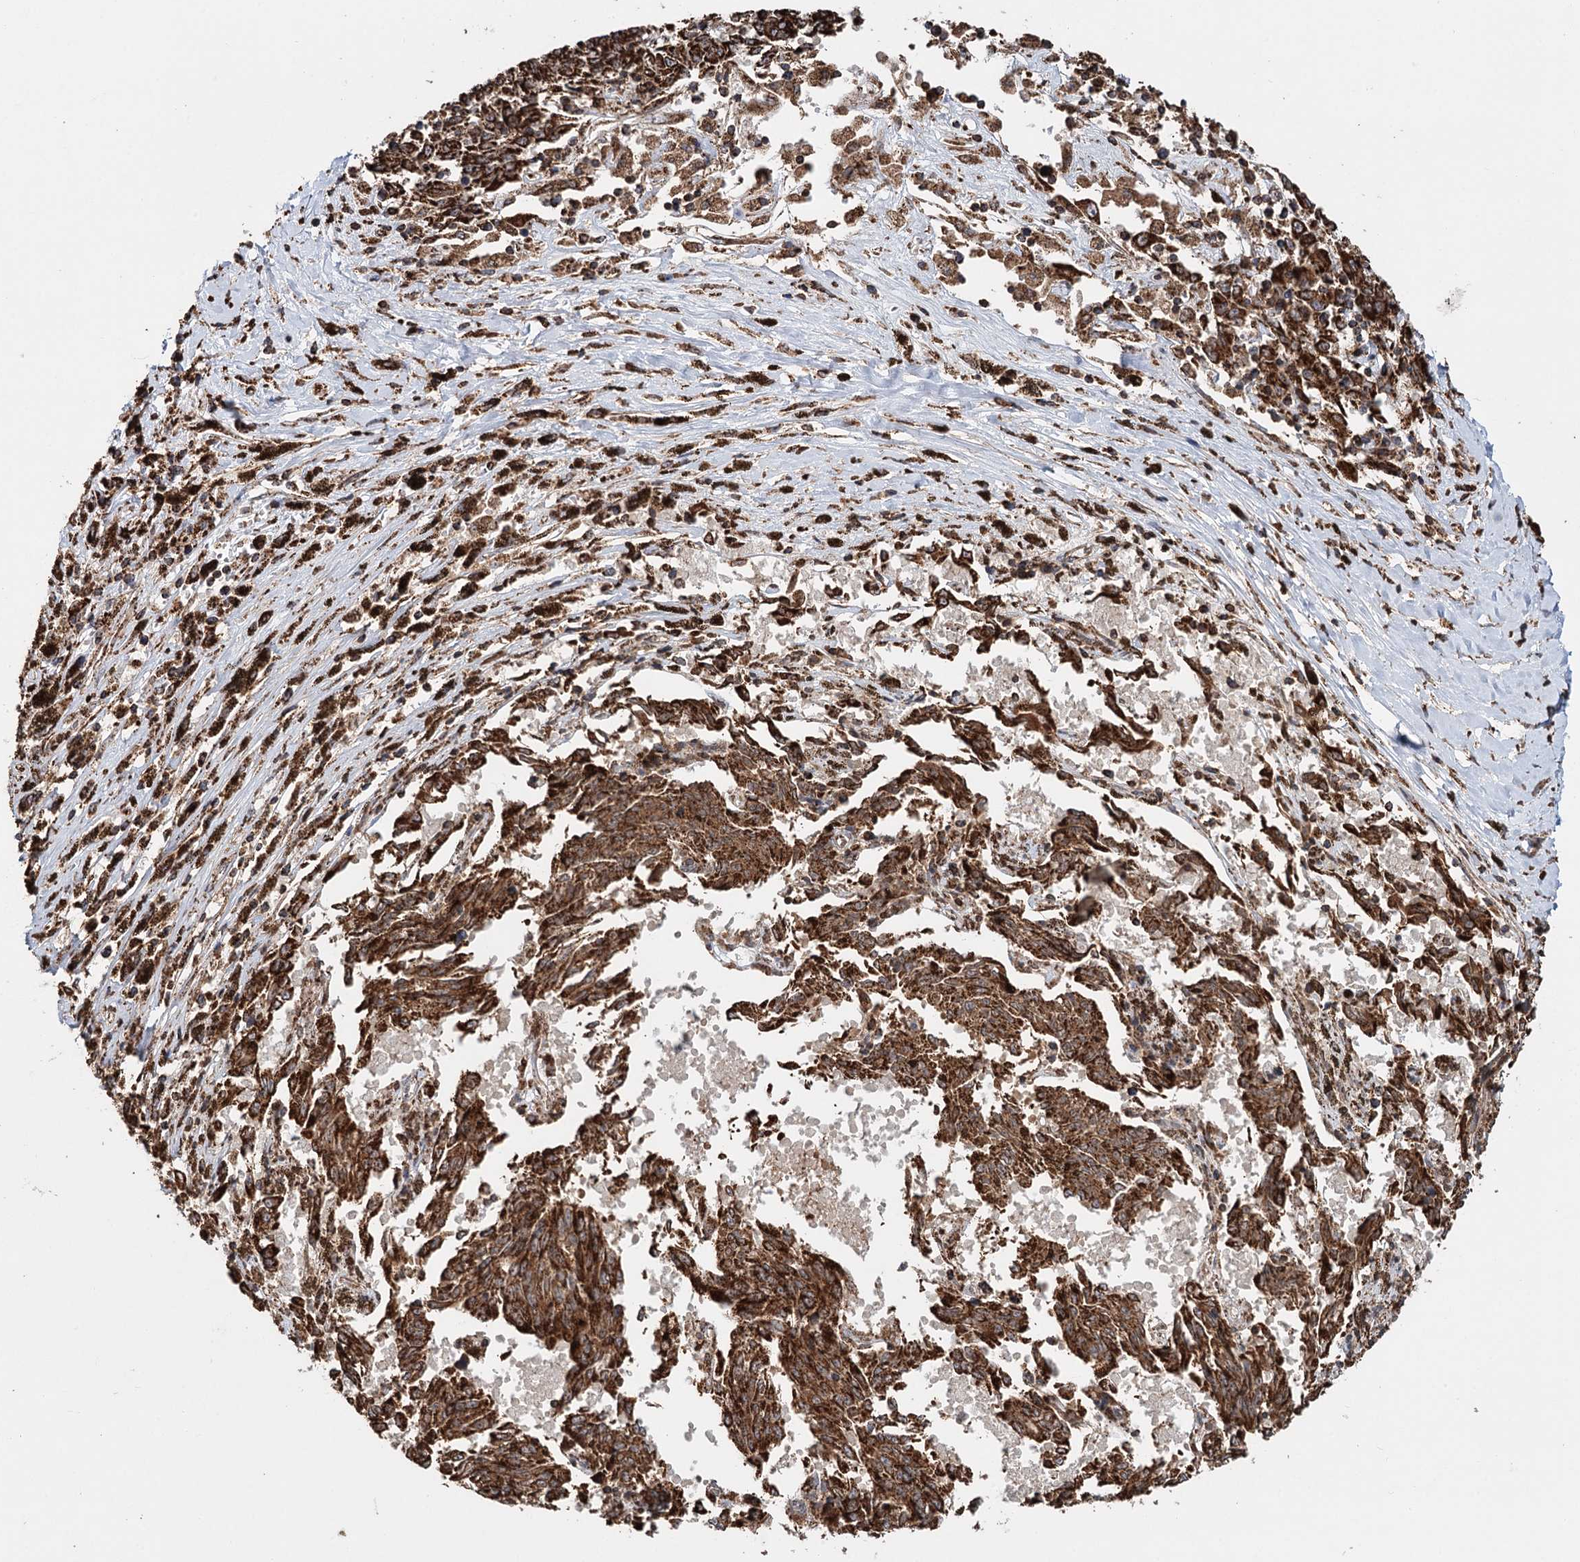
{"staining": {"intensity": "strong", "quantity": ">75%", "location": "cytoplasmic/membranous"}, "tissue": "melanoma", "cell_type": "Tumor cells", "image_type": "cancer", "snomed": [{"axis": "morphology", "description": "Malignant melanoma, NOS"}, {"axis": "topography", "description": "Skin"}], "caption": "High-power microscopy captured an immunohistochemistry (IHC) histopathology image of melanoma, revealing strong cytoplasmic/membranous staining in approximately >75% of tumor cells.", "gene": "APH1A", "patient": {"sex": "female", "age": 72}}